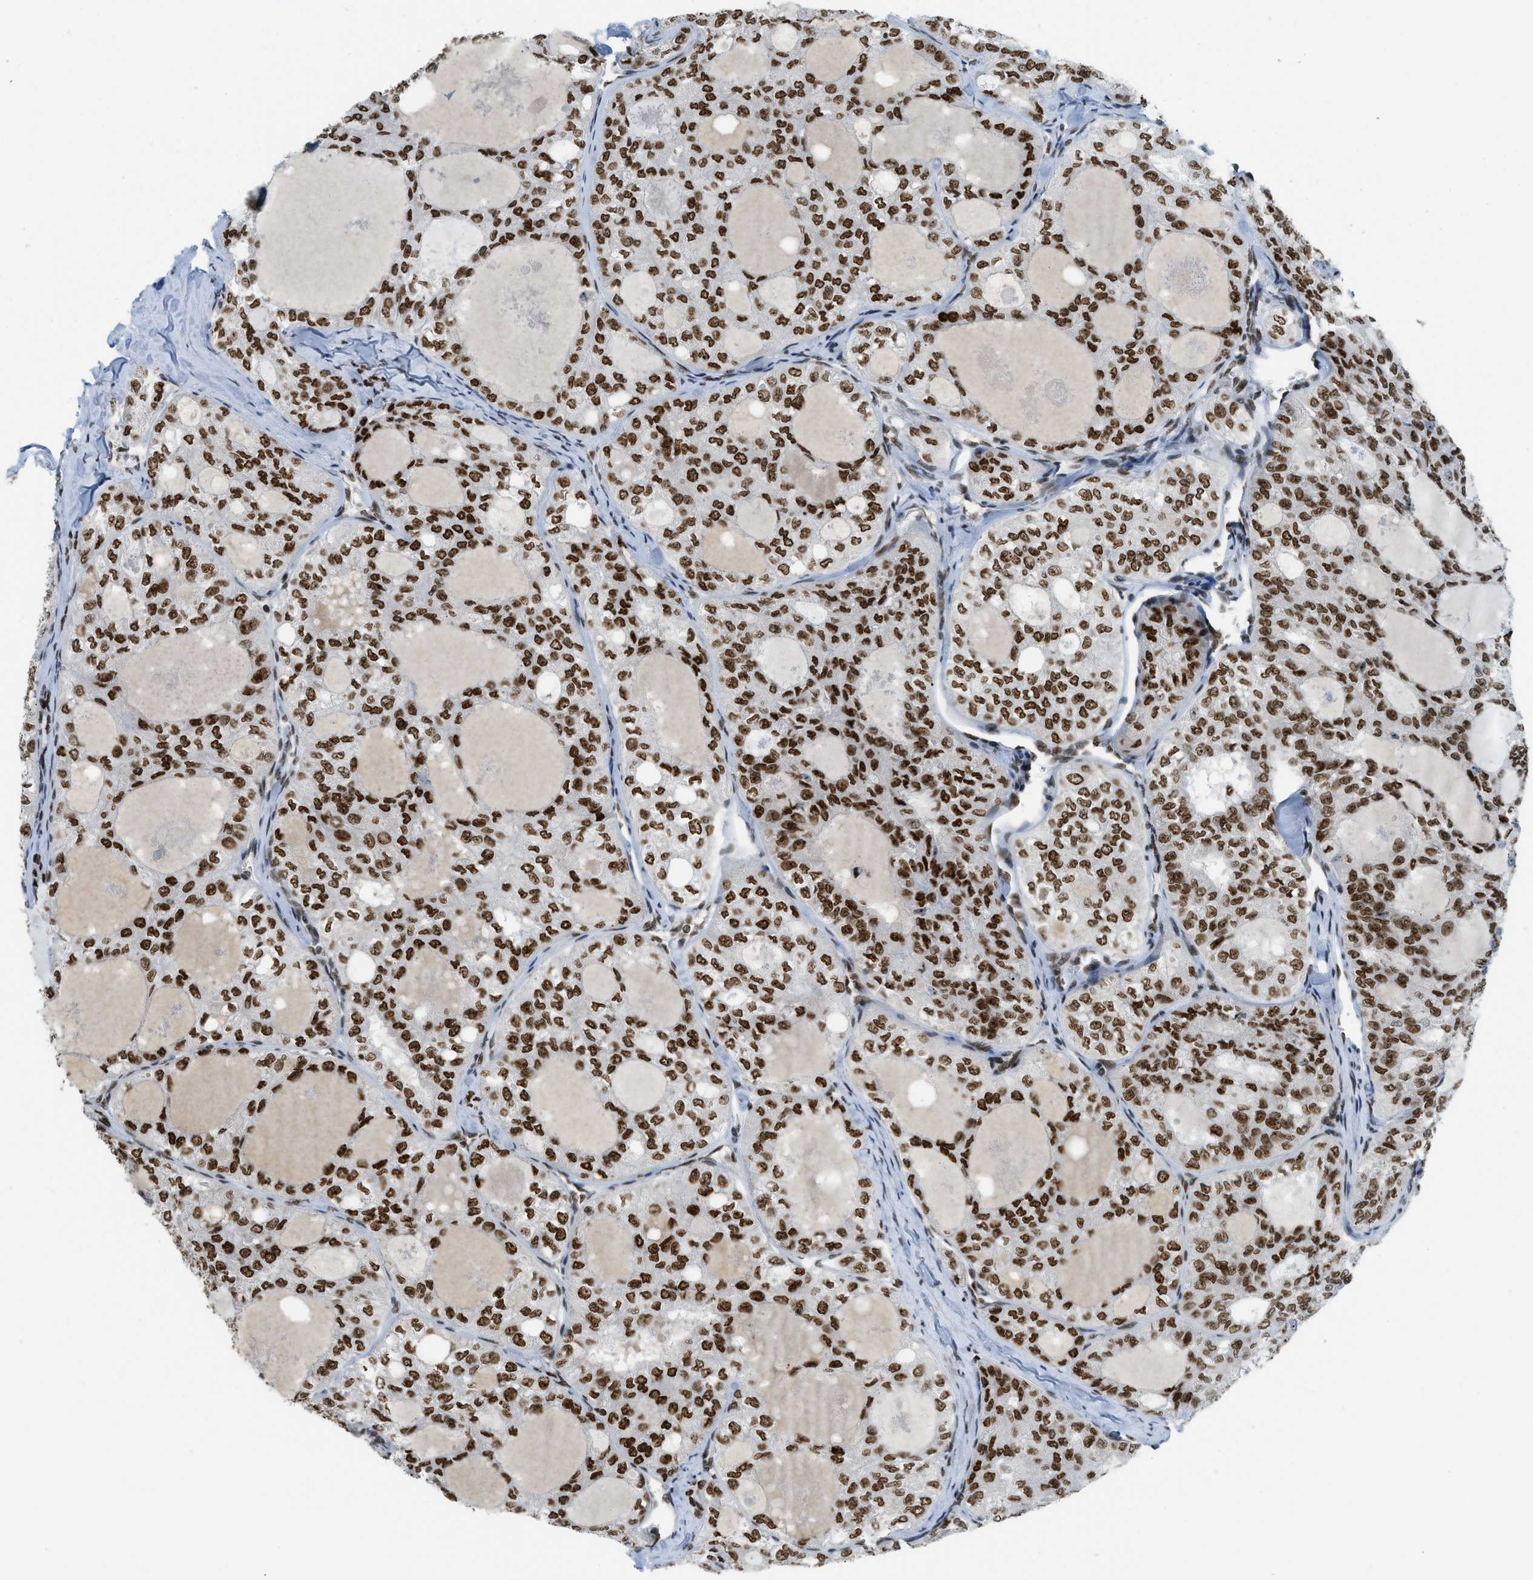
{"staining": {"intensity": "strong", "quantity": ">75%", "location": "nuclear"}, "tissue": "thyroid cancer", "cell_type": "Tumor cells", "image_type": "cancer", "snomed": [{"axis": "morphology", "description": "Follicular adenoma carcinoma, NOS"}, {"axis": "topography", "description": "Thyroid gland"}], "caption": "This image reveals immunohistochemistry (IHC) staining of thyroid cancer (follicular adenoma carcinoma), with high strong nuclear staining in approximately >75% of tumor cells.", "gene": "URB1", "patient": {"sex": "male", "age": 75}}